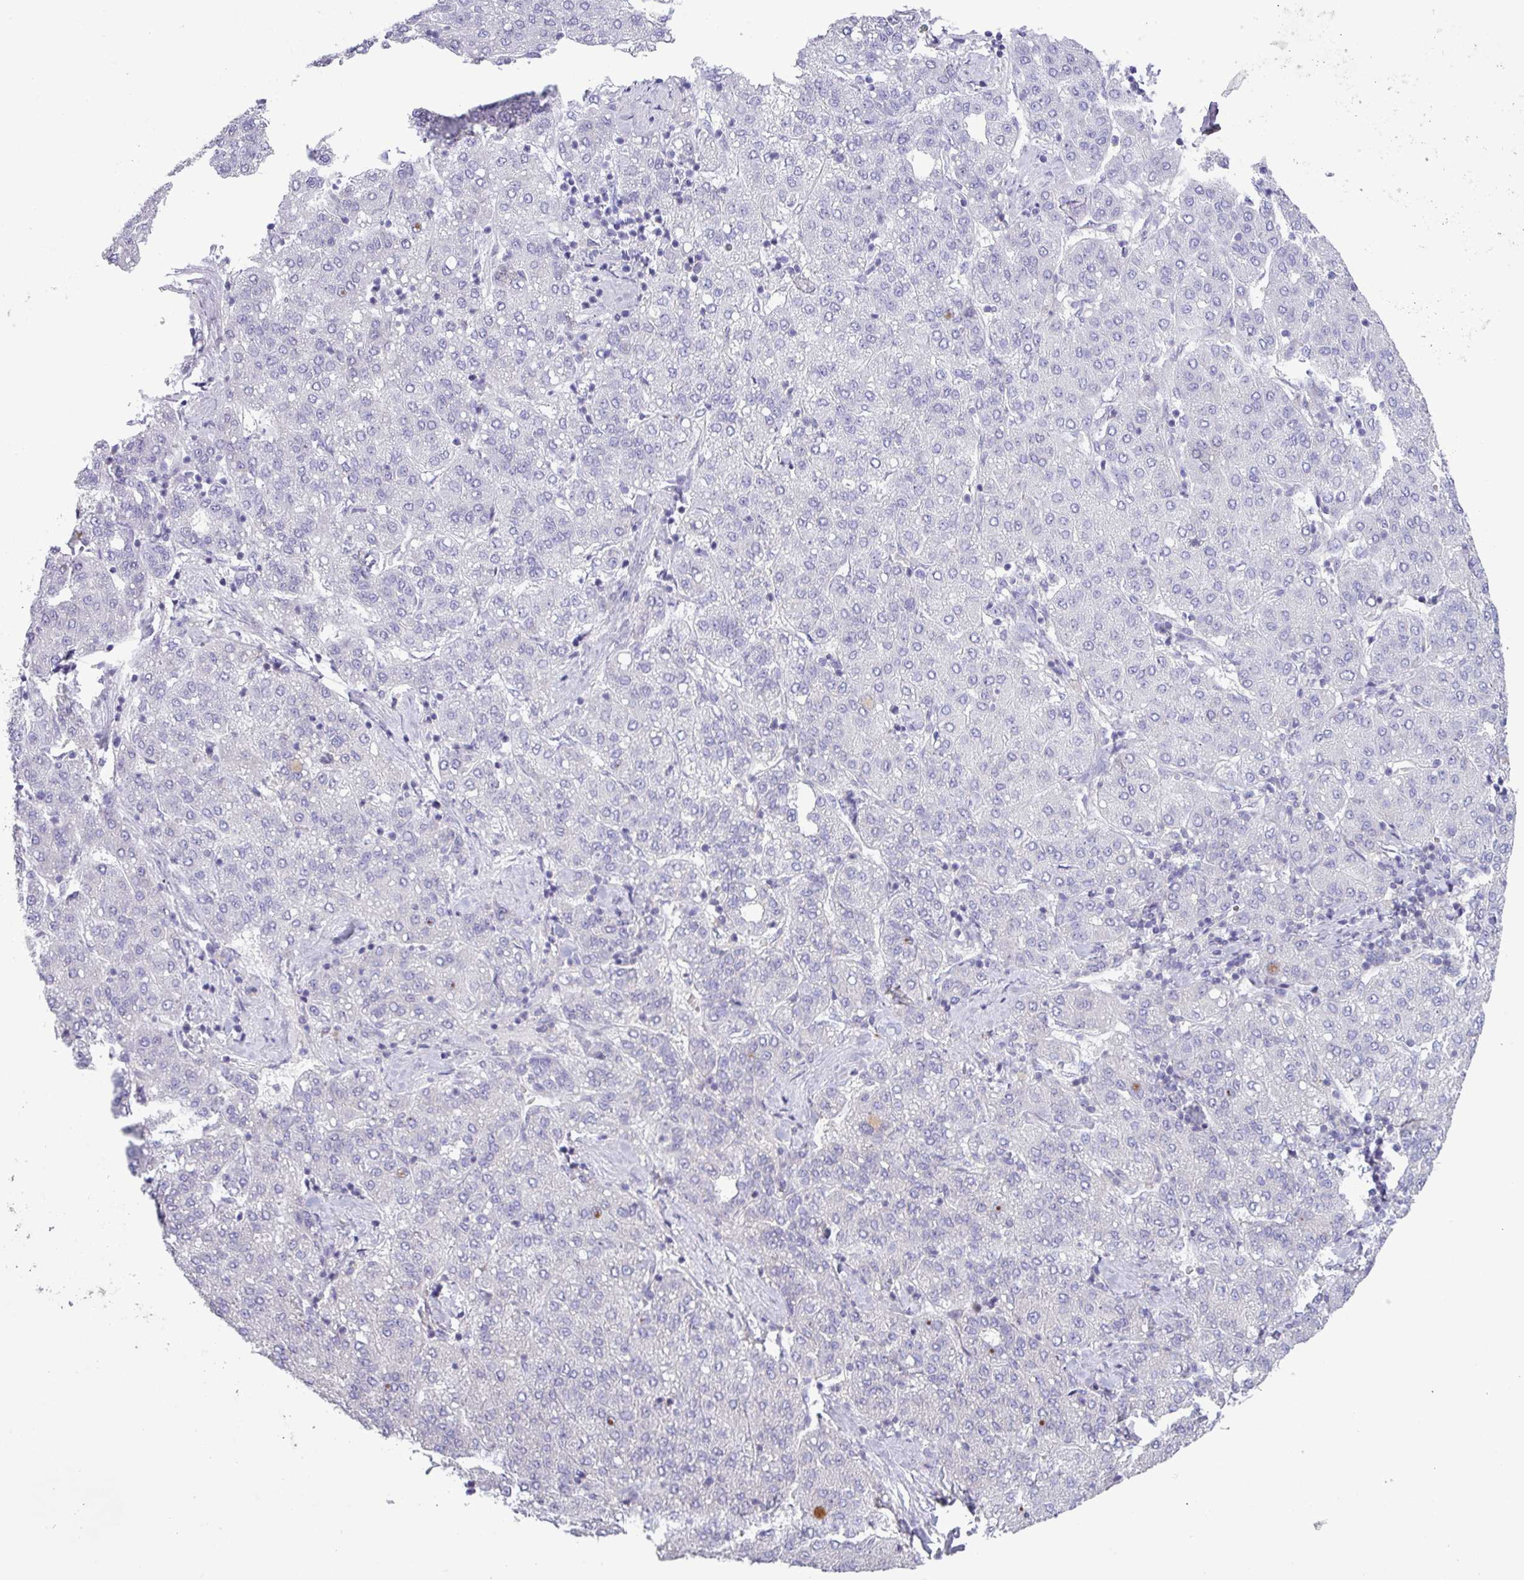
{"staining": {"intensity": "negative", "quantity": "none", "location": "none"}, "tissue": "liver cancer", "cell_type": "Tumor cells", "image_type": "cancer", "snomed": [{"axis": "morphology", "description": "Carcinoma, Hepatocellular, NOS"}, {"axis": "topography", "description": "Liver"}], "caption": "Micrograph shows no significant protein expression in tumor cells of liver hepatocellular carcinoma. (DAB (3,3'-diaminobenzidine) immunohistochemistry, high magnification).", "gene": "TNFSF12", "patient": {"sex": "male", "age": 65}}